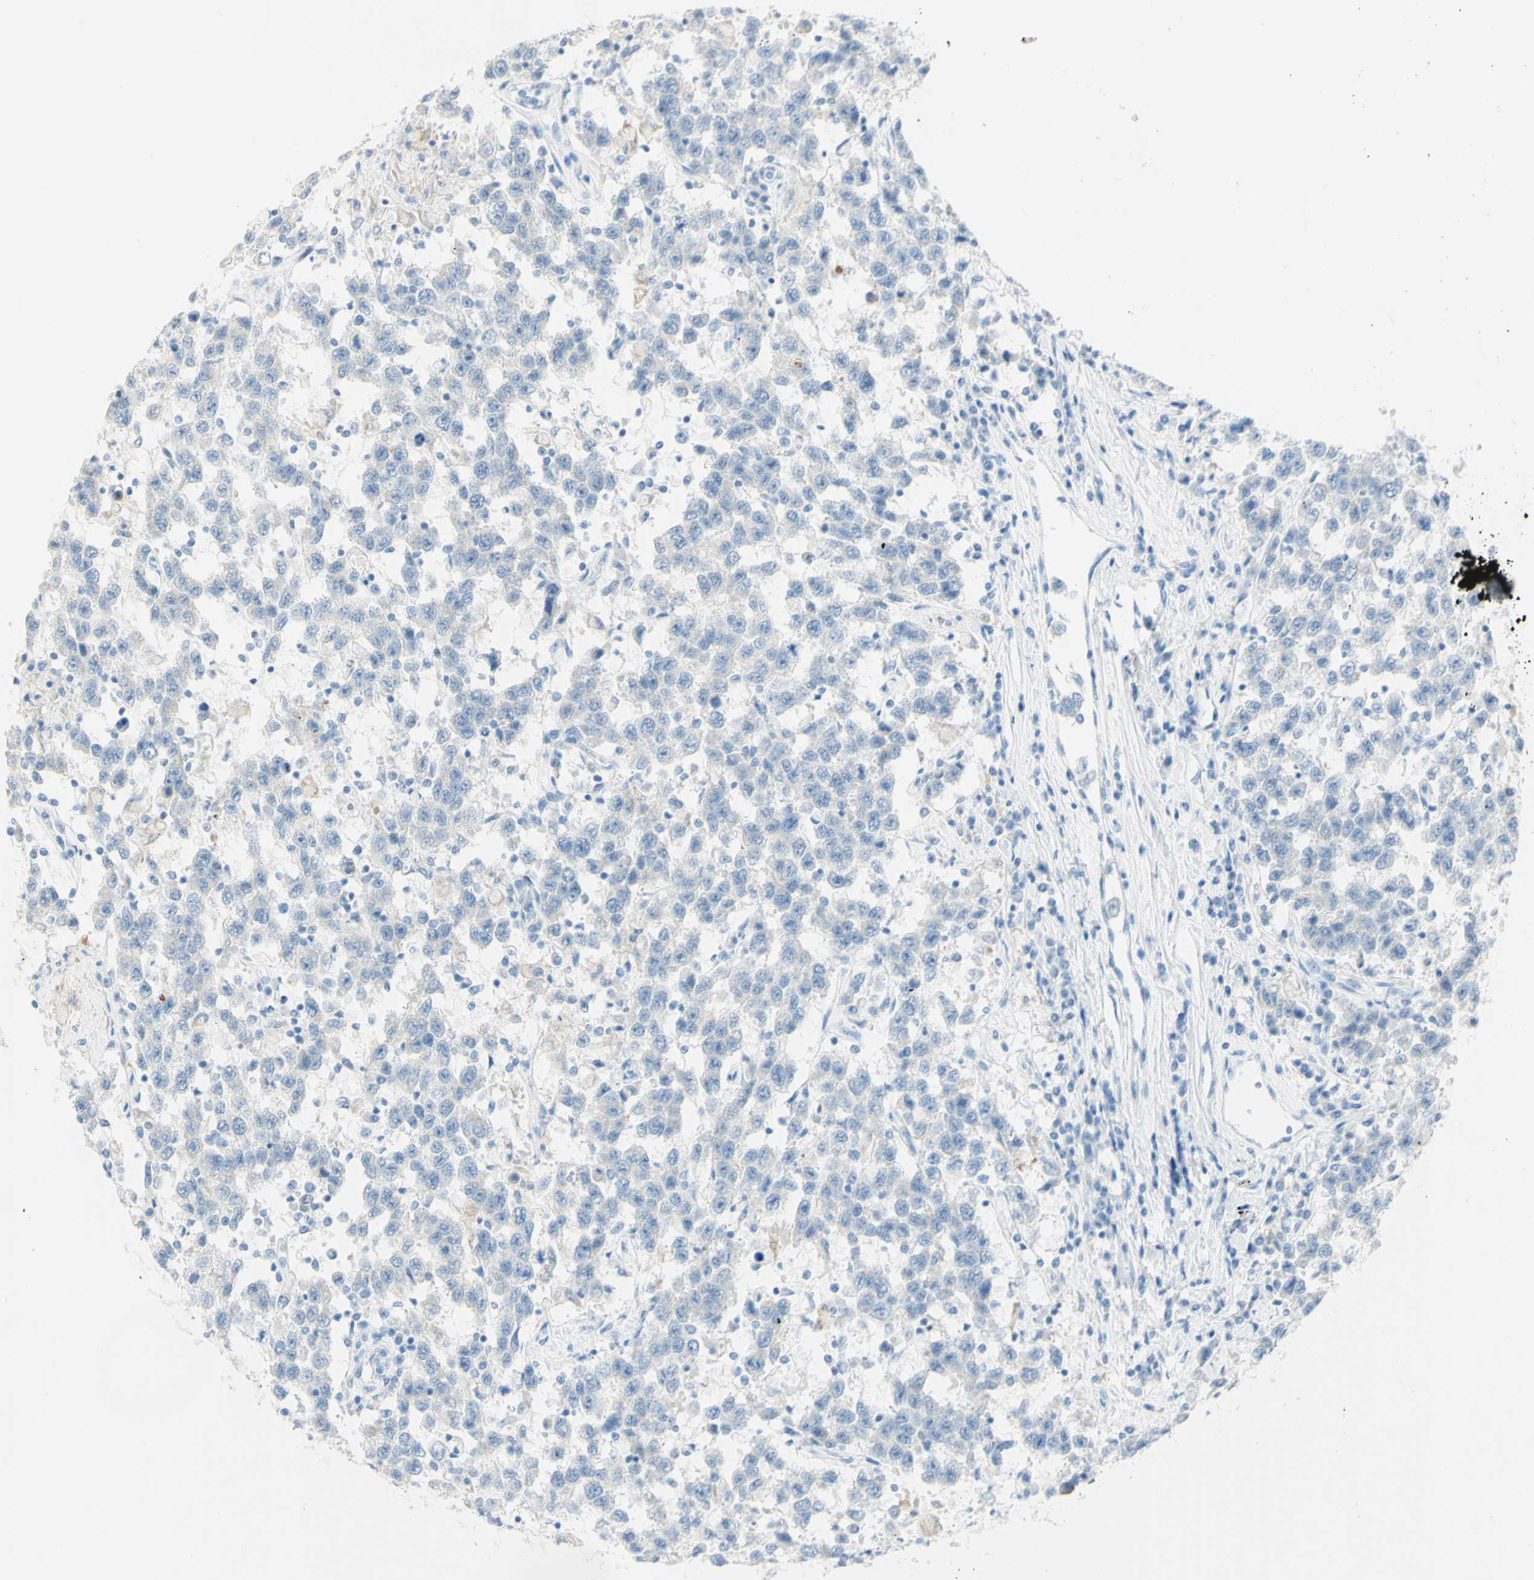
{"staining": {"intensity": "negative", "quantity": "none", "location": "none"}, "tissue": "testis cancer", "cell_type": "Tumor cells", "image_type": "cancer", "snomed": [{"axis": "morphology", "description": "Seminoma, NOS"}, {"axis": "topography", "description": "Testis"}], "caption": "High magnification brightfield microscopy of testis cancer (seminoma) stained with DAB (3,3'-diaminobenzidine) (brown) and counterstained with hematoxylin (blue): tumor cells show no significant staining. The staining was performed using DAB to visualize the protein expression in brown, while the nuclei were stained in blue with hematoxylin (Magnification: 20x).", "gene": "LETM1", "patient": {"sex": "male", "age": 41}}